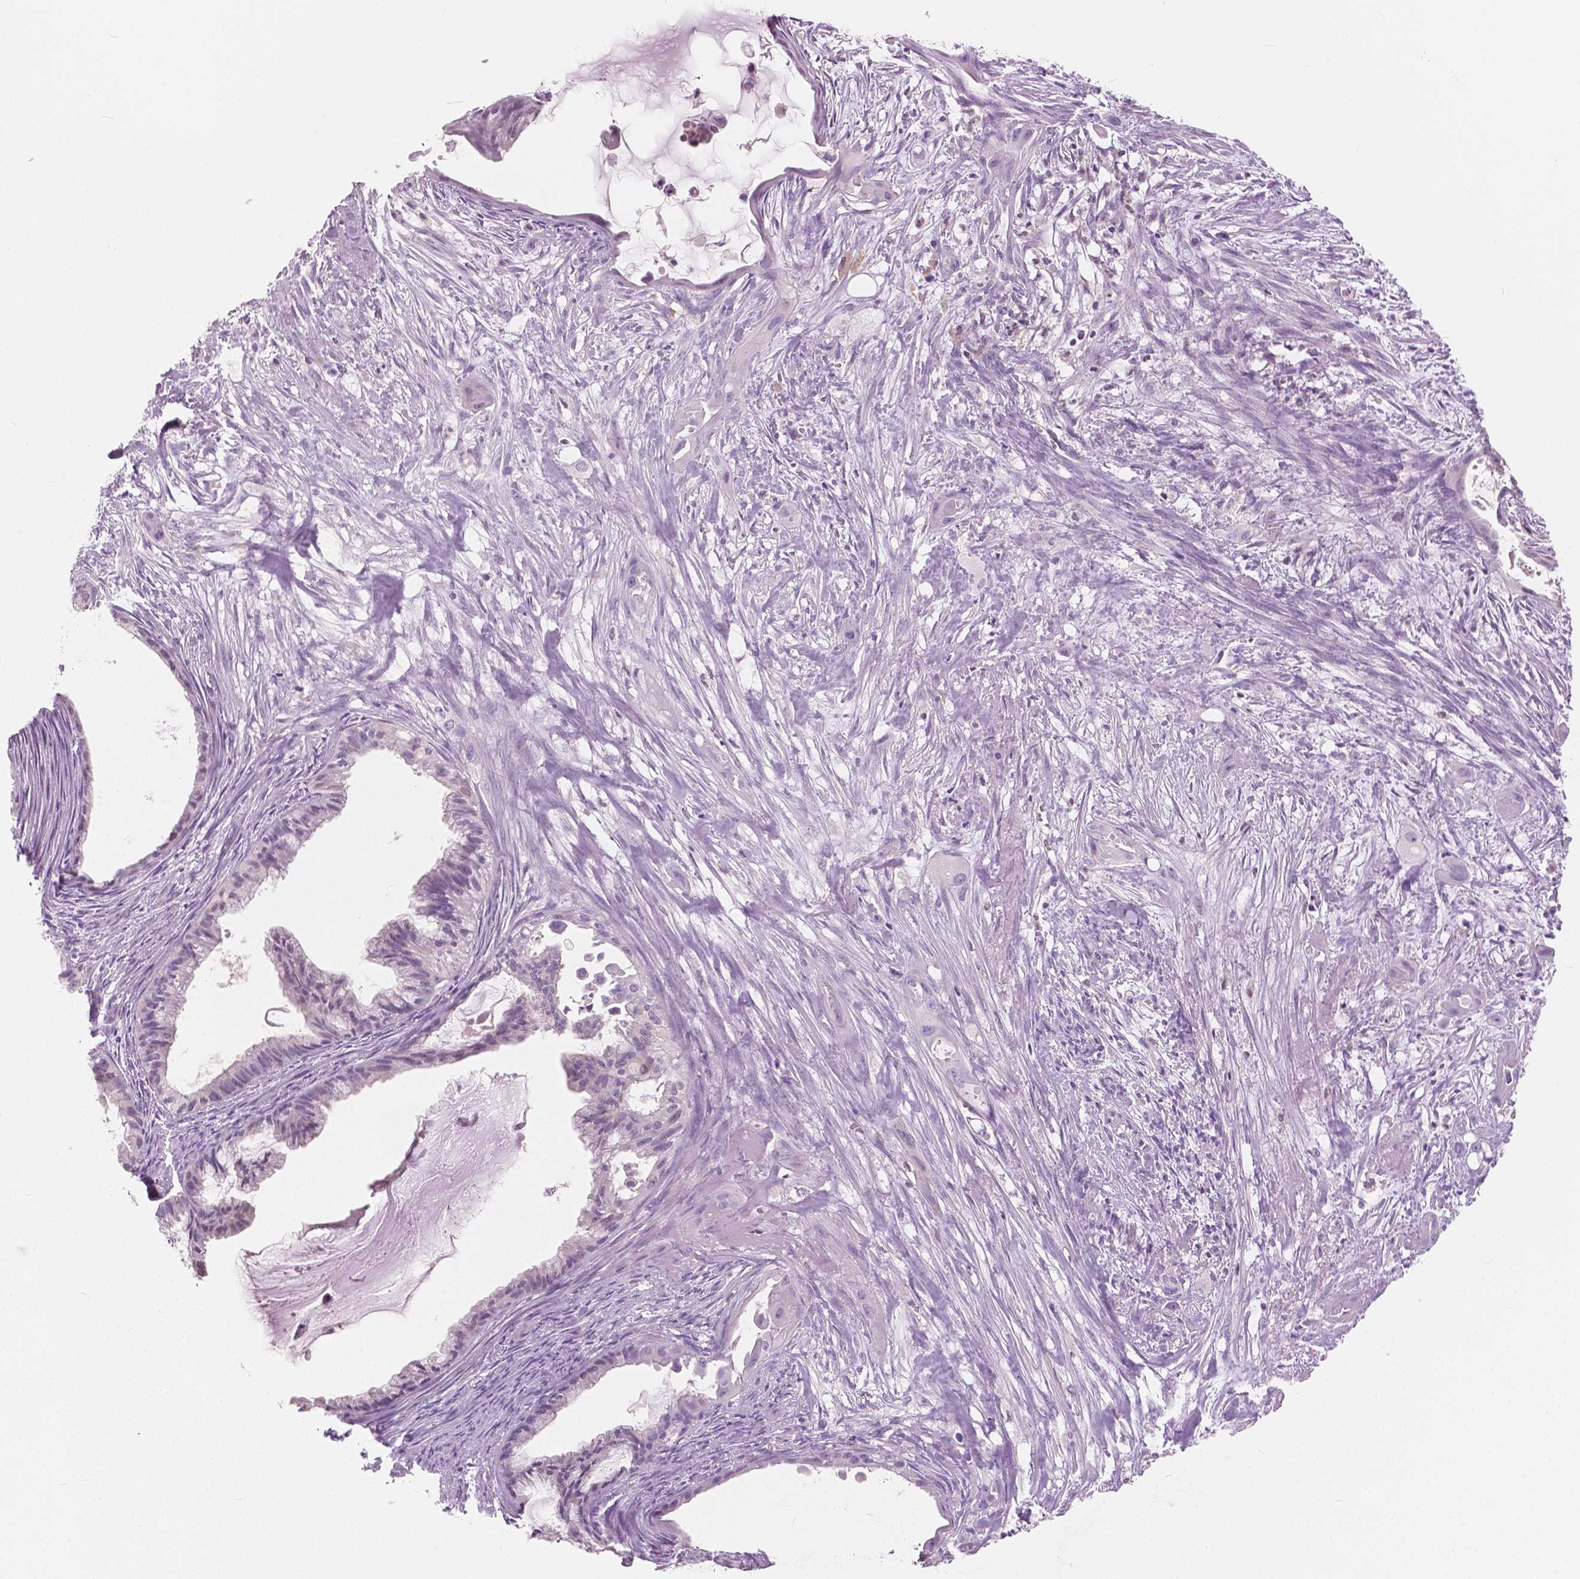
{"staining": {"intensity": "negative", "quantity": "none", "location": "none"}, "tissue": "endometrial cancer", "cell_type": "Tumor cells", "image_type": "cancer", "snomed": [{"axis": "morphology", "description": "Adenocarcinoma, NOS"}, {"axis": "topography", "description": "Endometrium"}], "caption": "Immunohistochemistry (IHC) of human adenocarcinoma (endometrial) demonstrates no staining in tumor cells.", "gene": "GALM", "patient": {"sex": "female", "age": 86}}